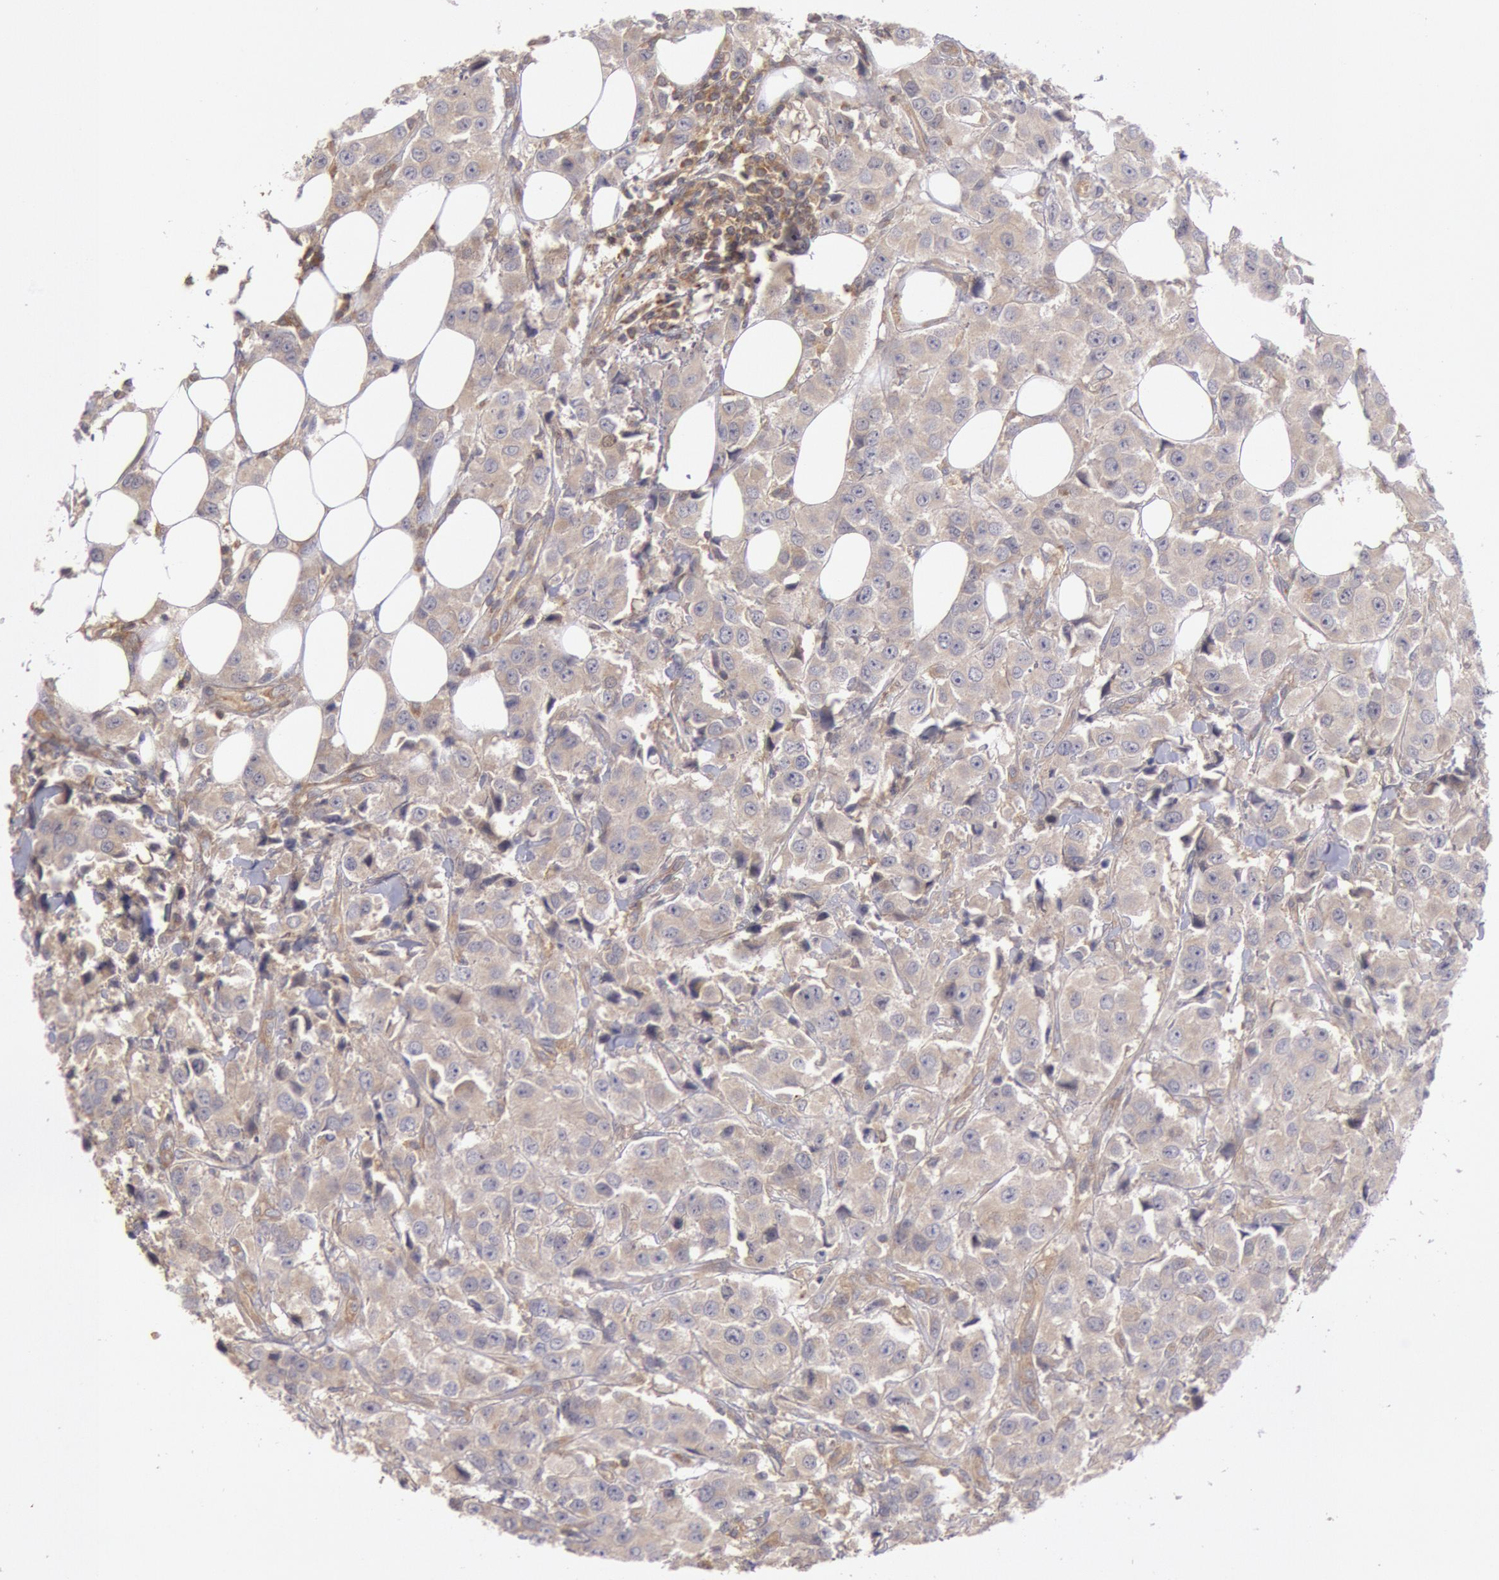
{"staining": {"intensity": "weak", "quantity": ">75%", "location": "cytoplasmic/membranous,nuclear"}, "tissue": "breast cancer", "cell_type": "Tumor cells", "image_type": "cancer", "snomed": [{"axis": "morphology", "description": "Duct carcinoma"}, {"axis": "topography", "description": "Breast"}], "caption": "Breast cancer stained with a brown dye demonstrates weak cytoplasmic/membranous and nuclear positive staining in about >75% of tumor cells.", "gene": "PIK3R1", "patient": {"sex": "female", "age": 58}}